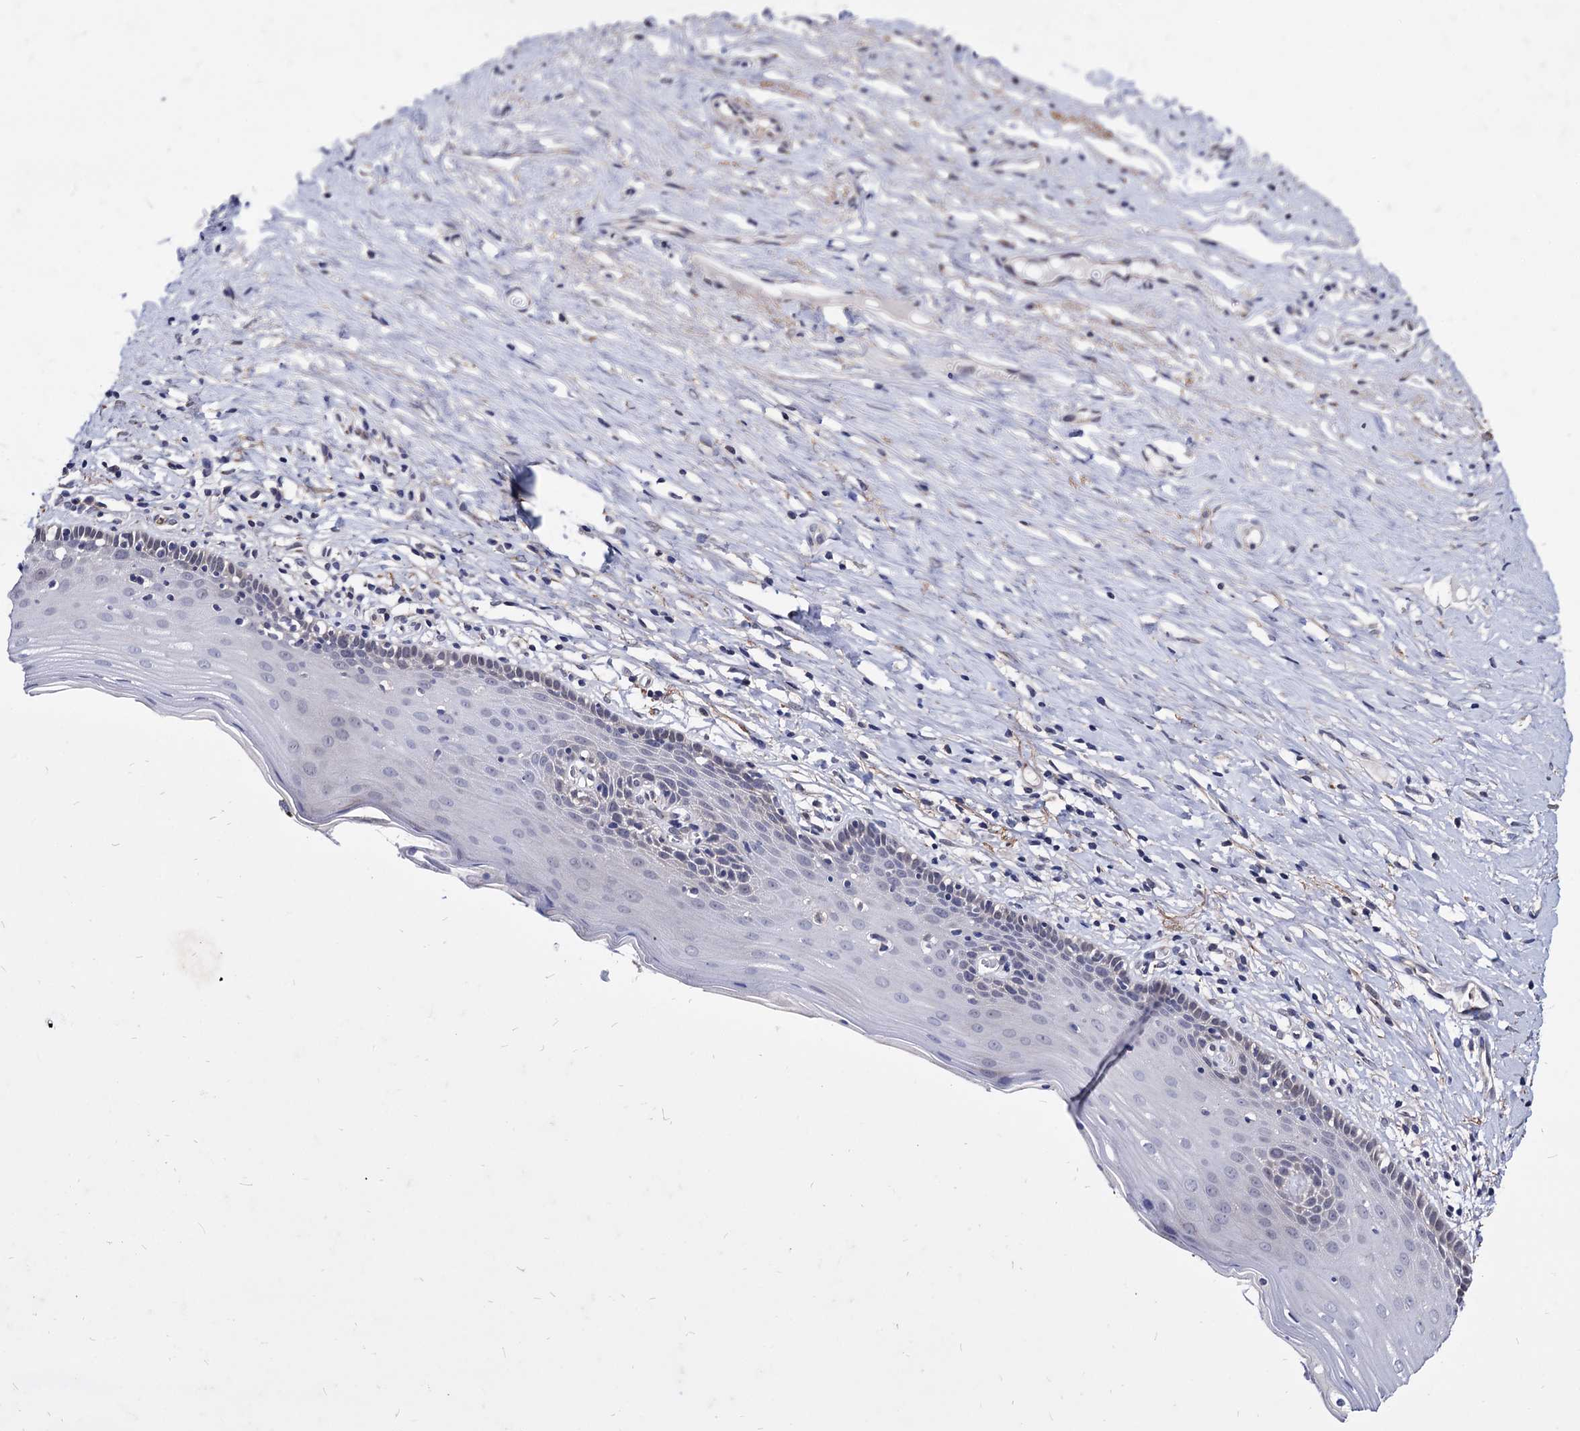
{"staining": {"intensity": "strong", "quantity": ">75%", "location": "cytoplasmic/membranous"}, "tissue": "cervix", "cell_type": "Glandular cells", "image_type": "normal", "snomed": [{"axis": "morphology", "description": "Normal tissue, NOS"}, {"axis": "topography", "description": "Cervix"}], "caption": "This histopathology image displays immunohistochemistry (IHC) staining of normal cervix, with high strong cytoplasmic/membranous positivity in about >75% of glandular cells.", "gene": "ESD", "patient": {"sex": "female", "age": 42}}